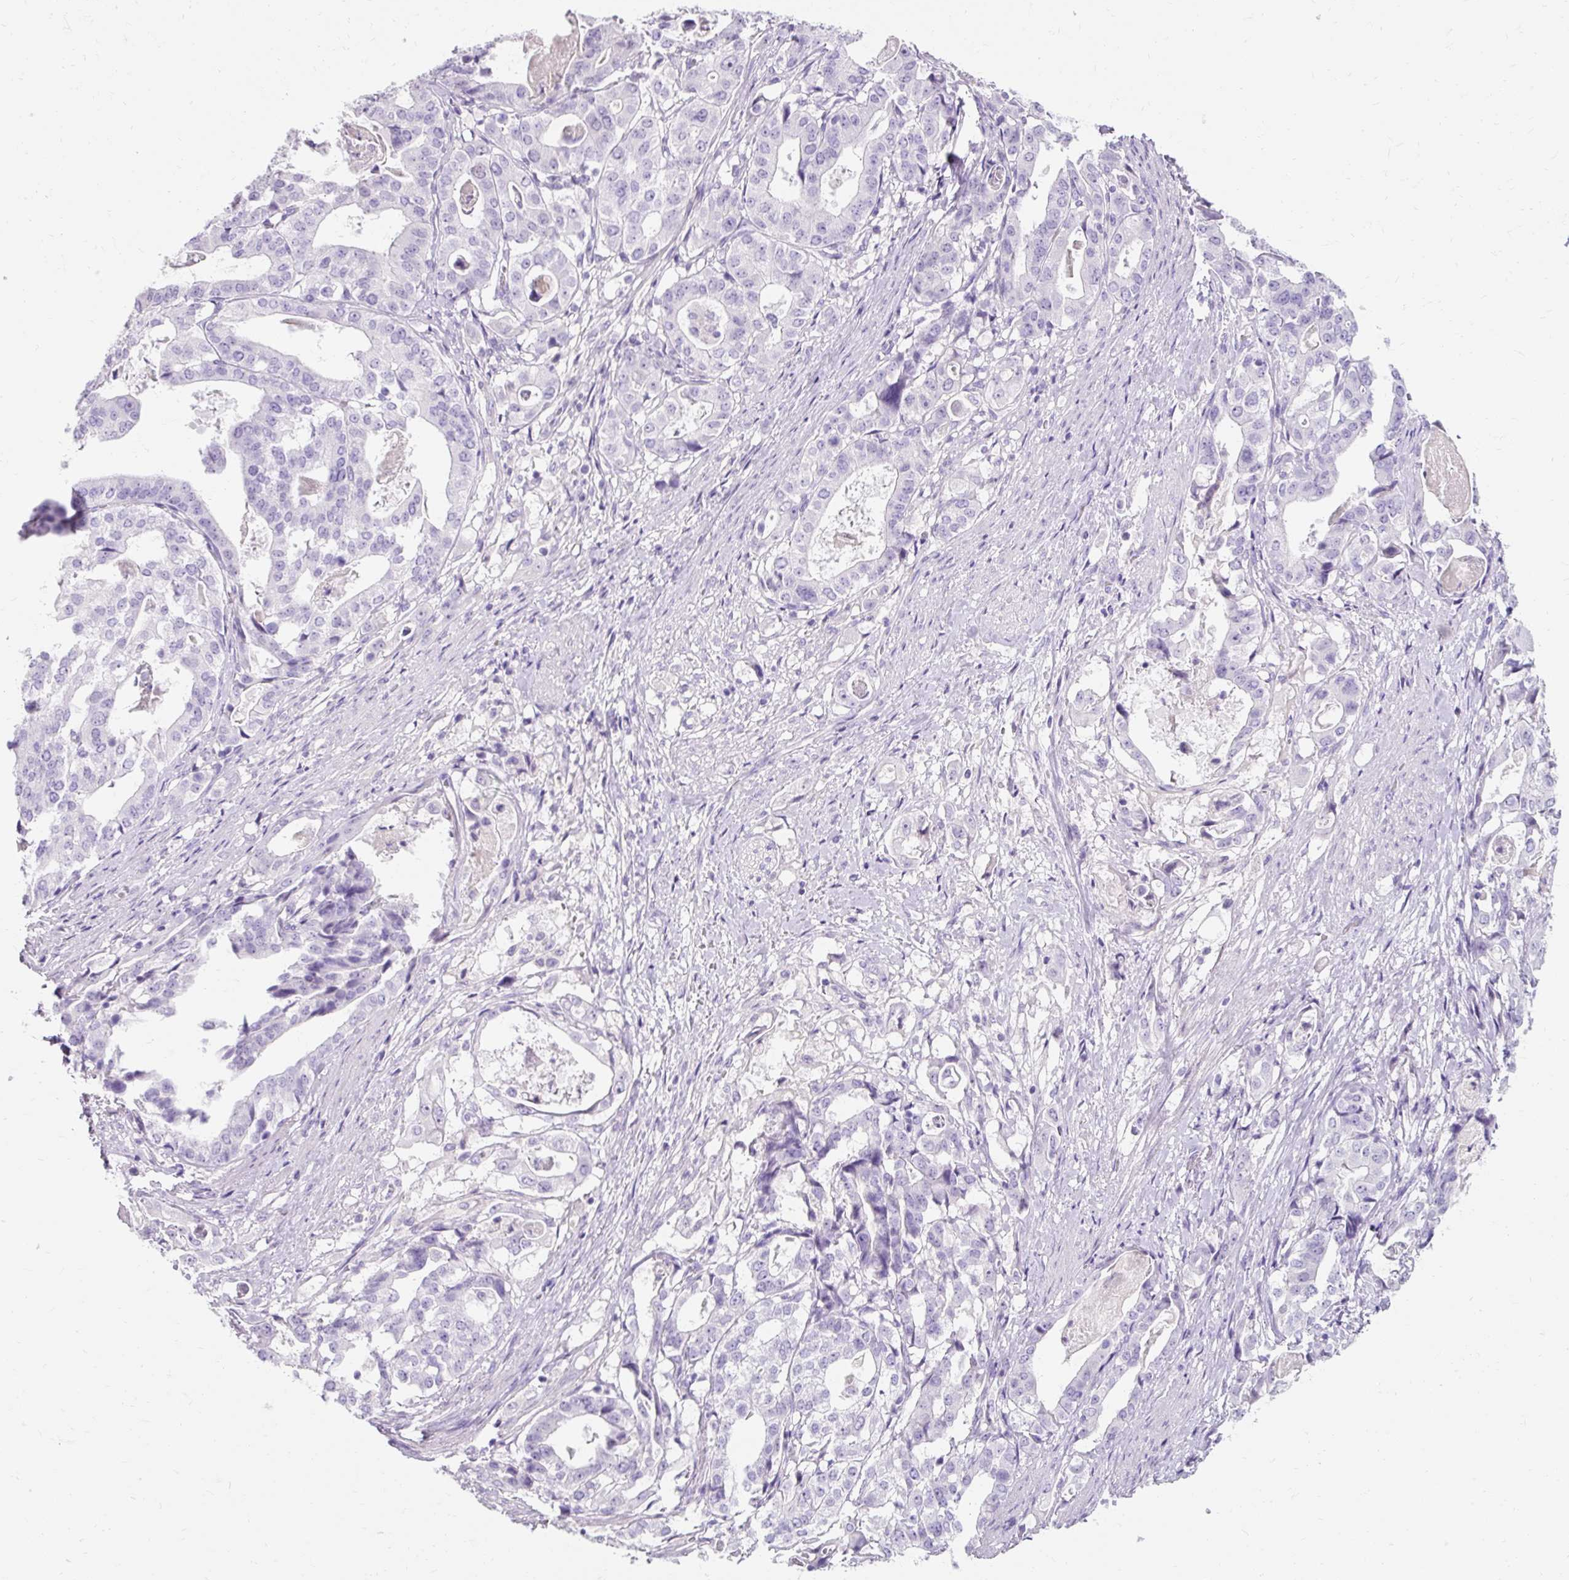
{"staining": {"intensity": "negative", "quantity": "none", "location": "none"}, "tissue": "stomach cancer", "cell_type": "Tumor cells", "image_type": "cancer", "snomed": [{"axis": "morphology", "description": "Adenocarcinoma, NOS"}, {"axis": "topography", "description": "Stomach"}], "caption": "This is an IHC histopathology image of human stomach cancer (adenocarcinoma). There is no staining in tumor cells.", "gene": "TMEM213", "patient": {"sex": "male", "age": 48}}